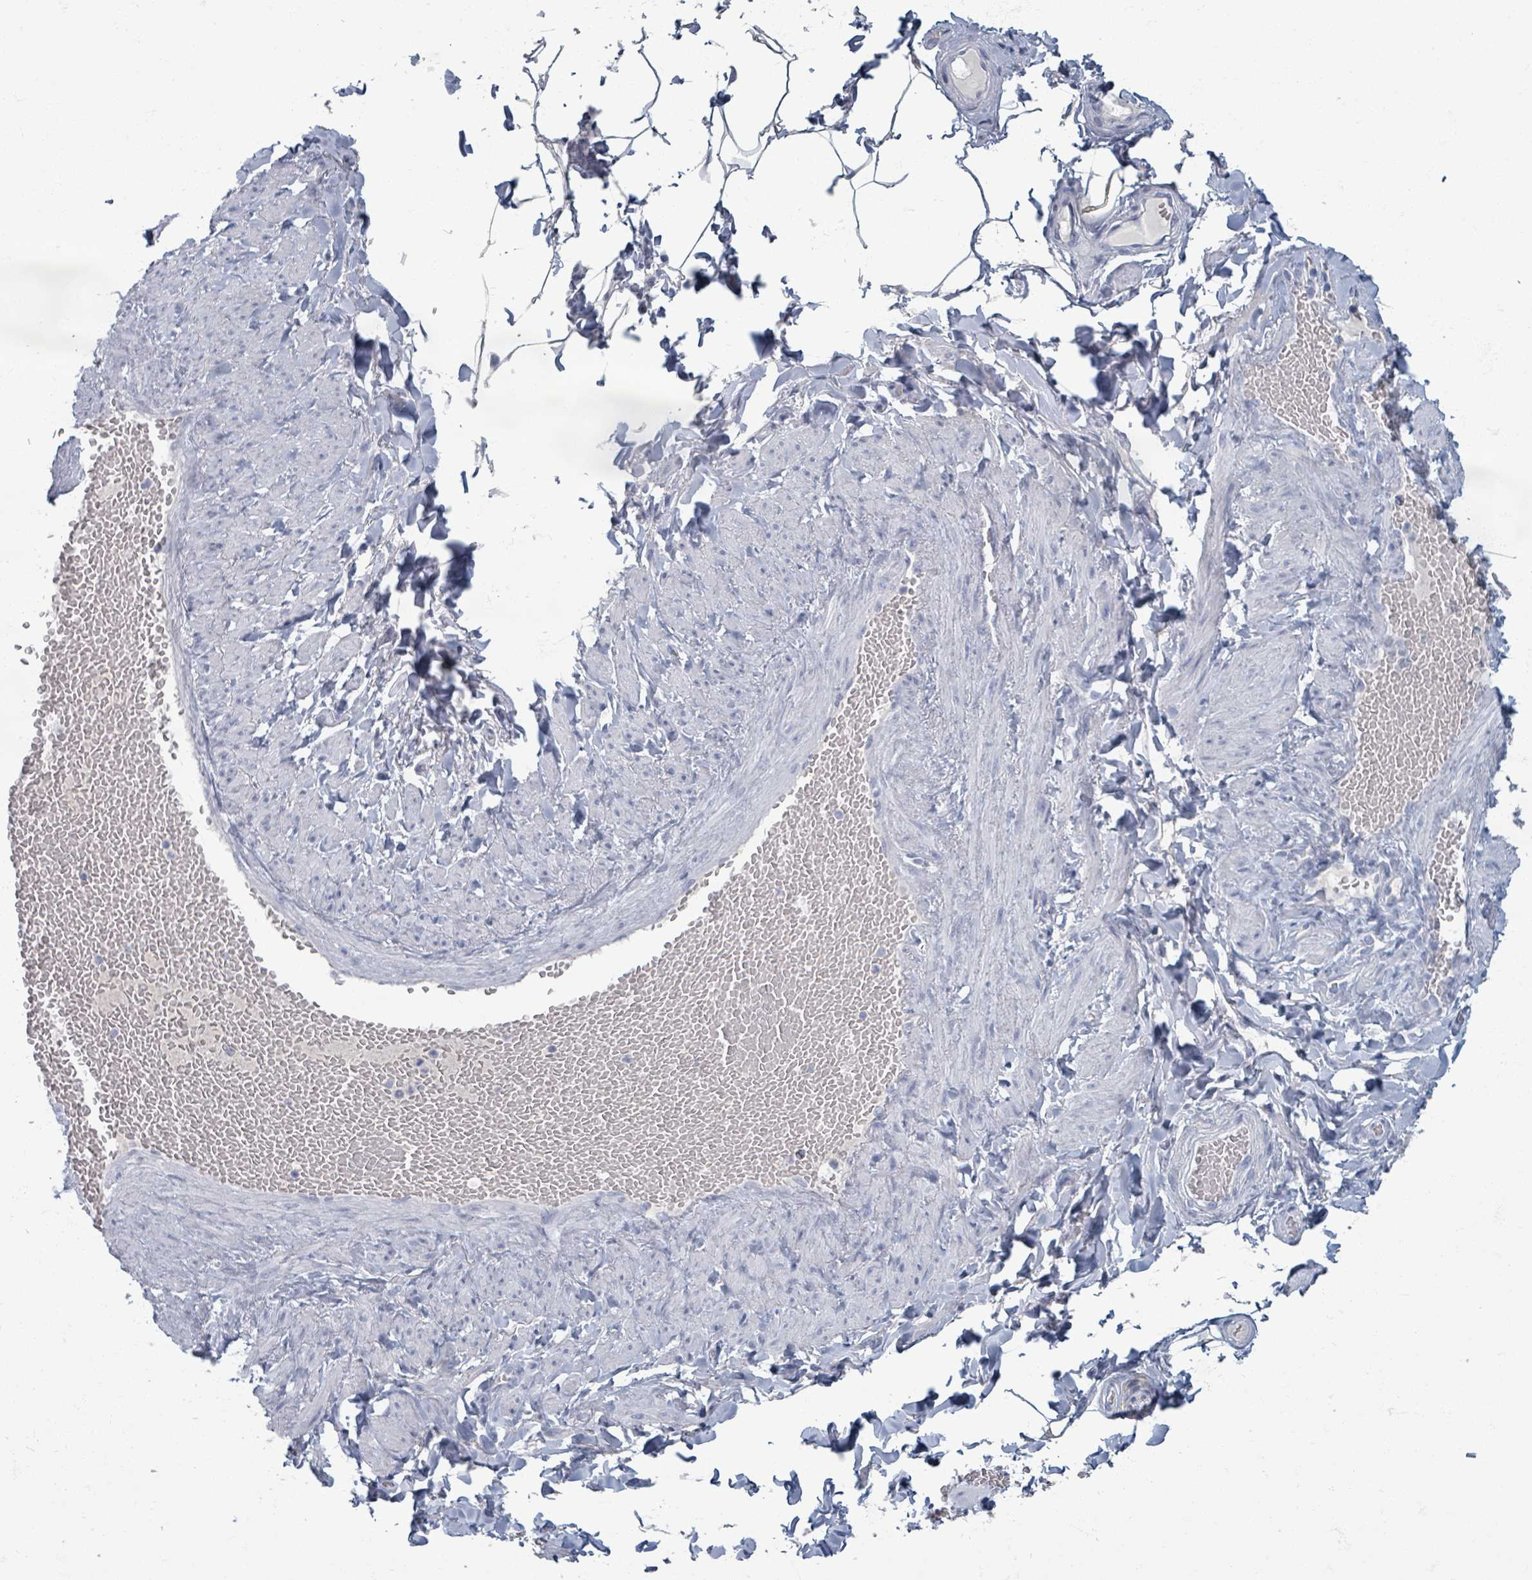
{"staining": {"intensity": "negative", "quantity": "none", "location": "none"}, "tissue": "adipose tissue", "cell_type": "Adipocytes", "image_type": "normal", "snomed": [{"axis": "morphology", "description": "Normal tissue, NOS"}, {"axis": "topography", "description": "Soft tissue"}, {"axis": "topography", "description": "Vascular tissue"}], "caption": "DAB immunohistochemical staining of unremarkable human adipose tissue exhibits no significant staining in adipocytes.", "gene": "TAS2R1", "patient": {"sex": "male", "age": 54}}